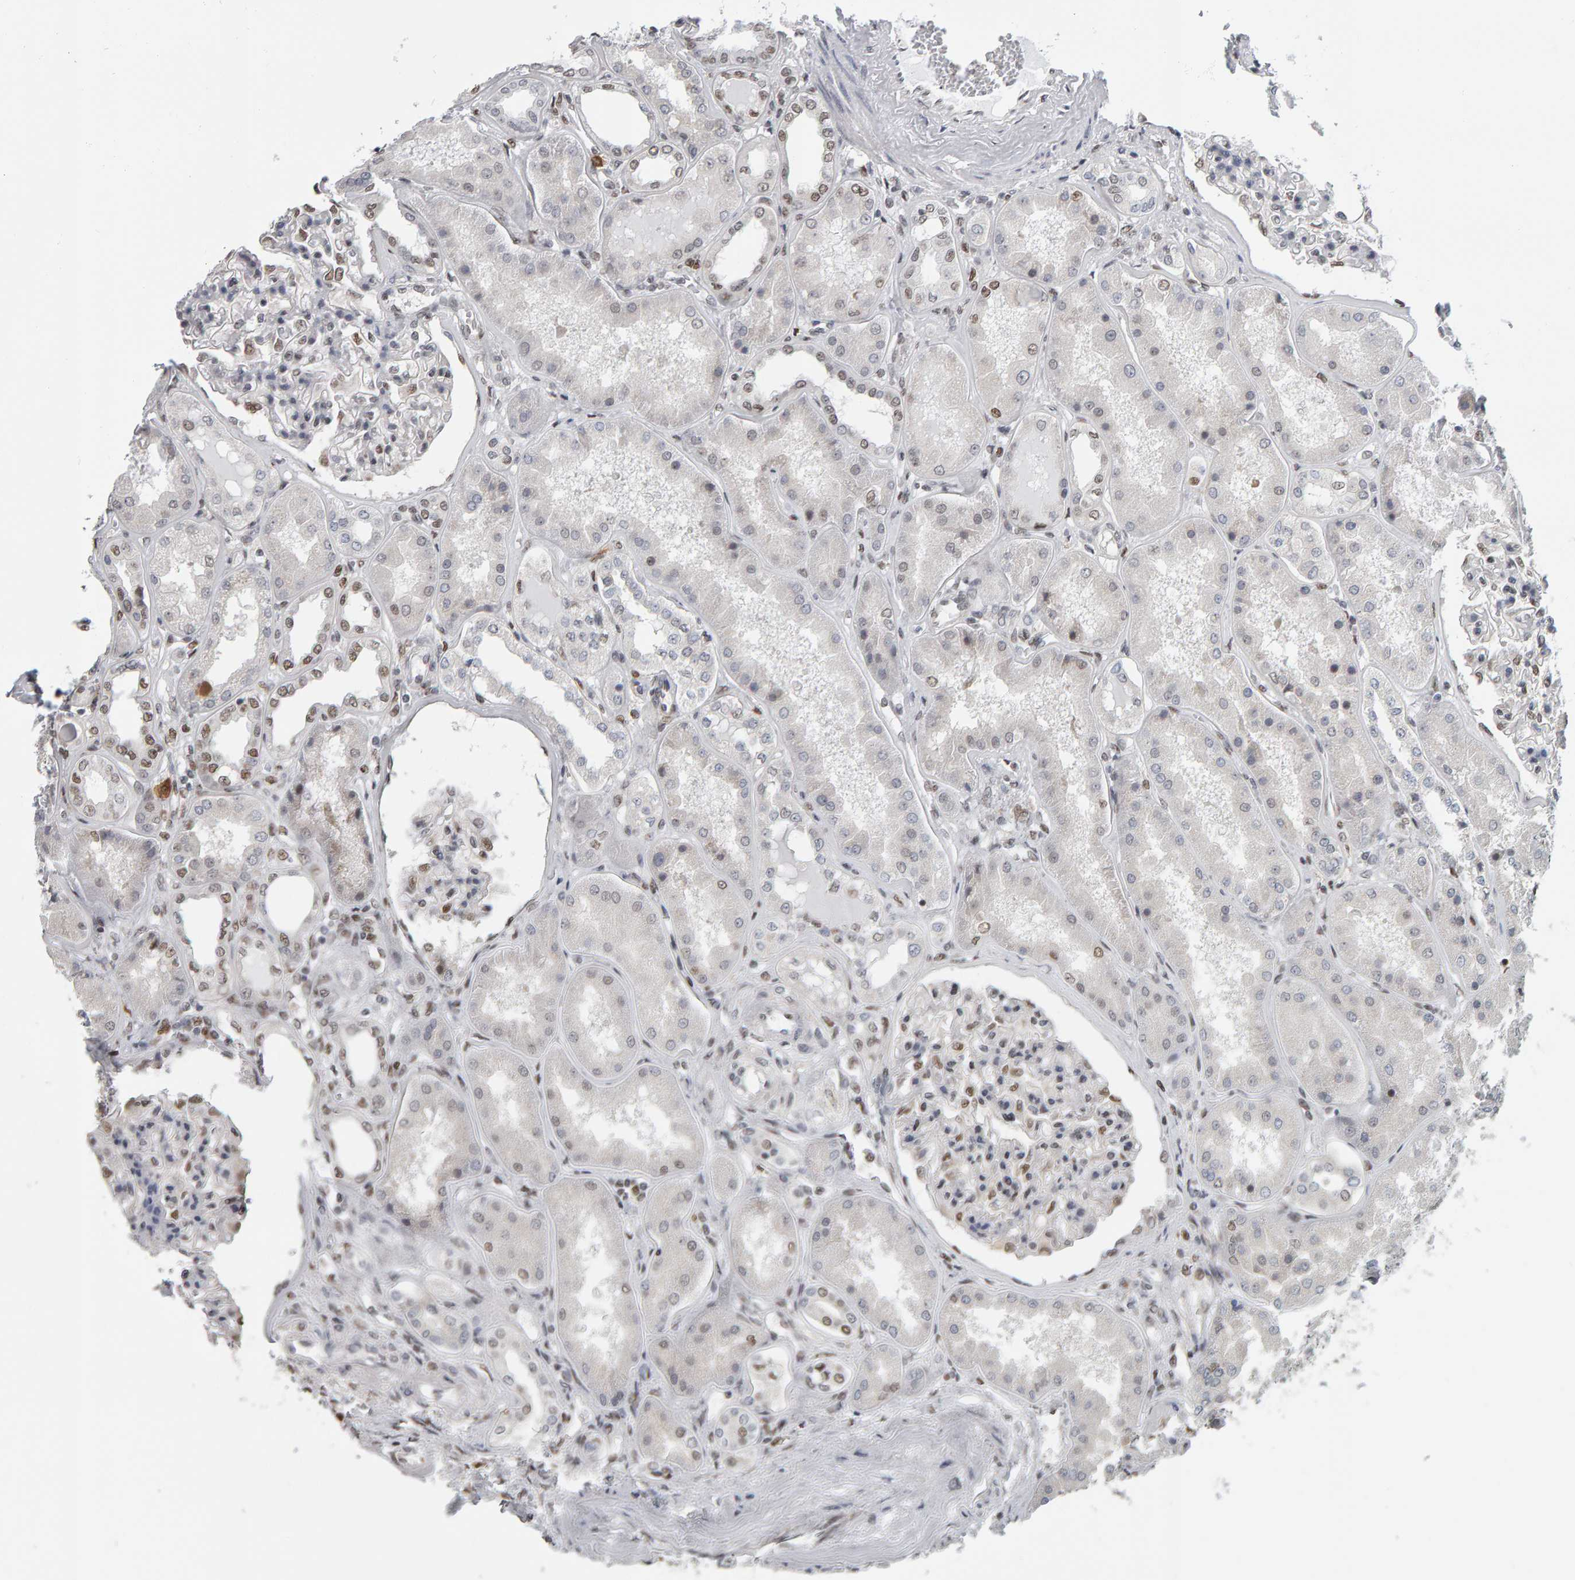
{"staining": {"intensity": "moderate", "quantity": "25%-75%", "location": "nuclear"}, "tissue": "kidney", "cell_type": "Cells in glomeruli", "image_type": "normal", "snomed": [{"axis": "morphology", "description": "Normal tissue, NOS"}, {"axis": "topography", "description": "Kidney"}], "caption": "Kidney stained for a protein demonstrates moderate nuclear positivity in cells in glomeruli. (DAB = brown stain, brightfield microscopy at high magnification).", "gene": "ATF7IP", "patient": {"sex": "female", "age": 56}}